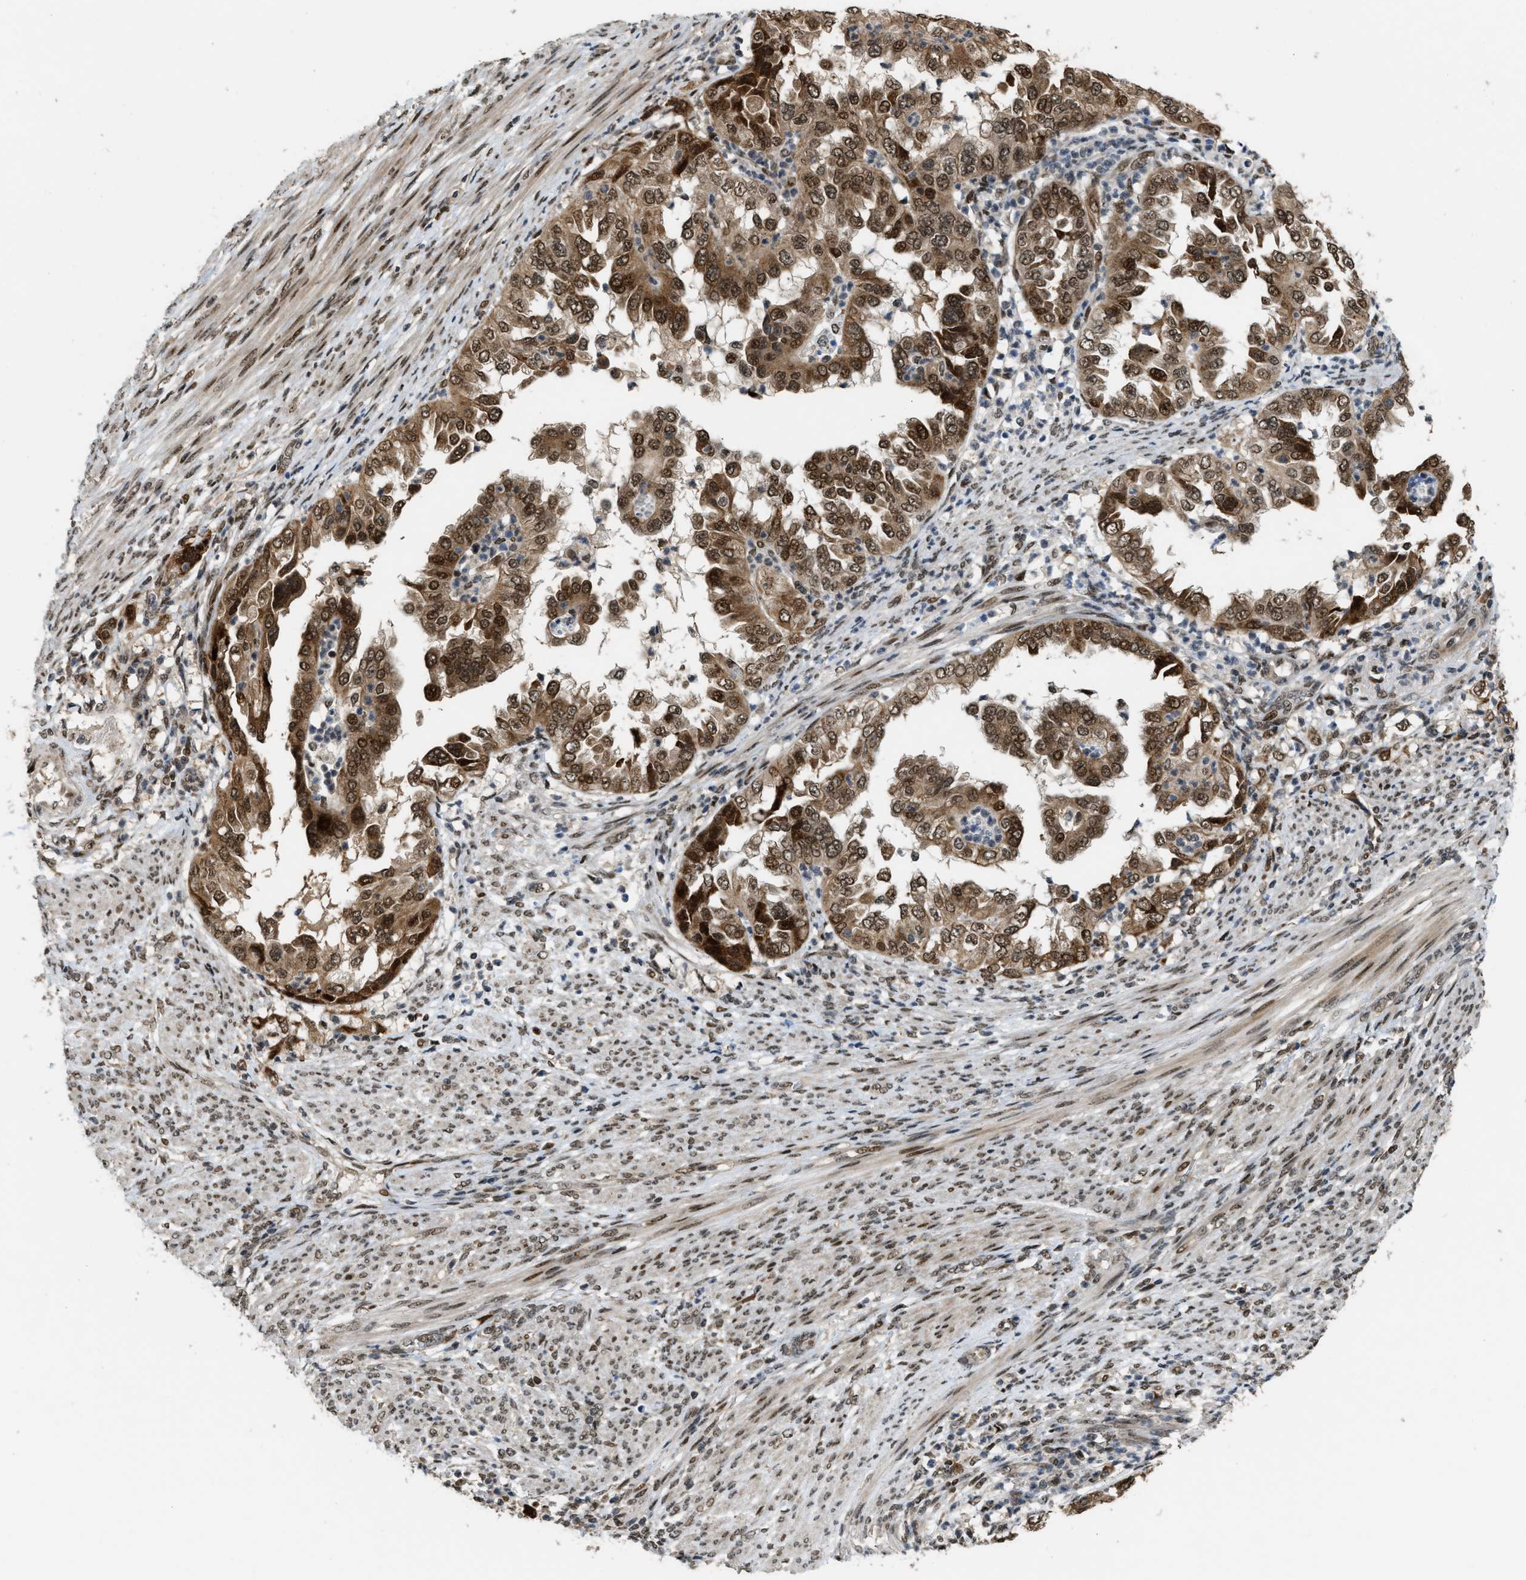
{"staining": {"intensity": "moderate", "quantity": ">75%", "location": "cytoplasmic/membranous,nuclear"}, "tissue": "endometrial cancer", "cell_type": "Tumor cells", "image_type": "cancer", "snomed": [{"axis": "morphology", "description": "Adenocarcinoma, NOS"}, {"axis": "topography", "description": "Endometrium"}], "caption": "Immunohistochemistry (IHC) micrograph of endometrial adenocarcinoma stained for a protein (brown), which shows medium levels of moderate cytoplasmic/membranous and nuclear positivity in approximately >75% of tumor cells.", "gene": "SERTAD2", "patient": {"sex": "female", "age": 85}}